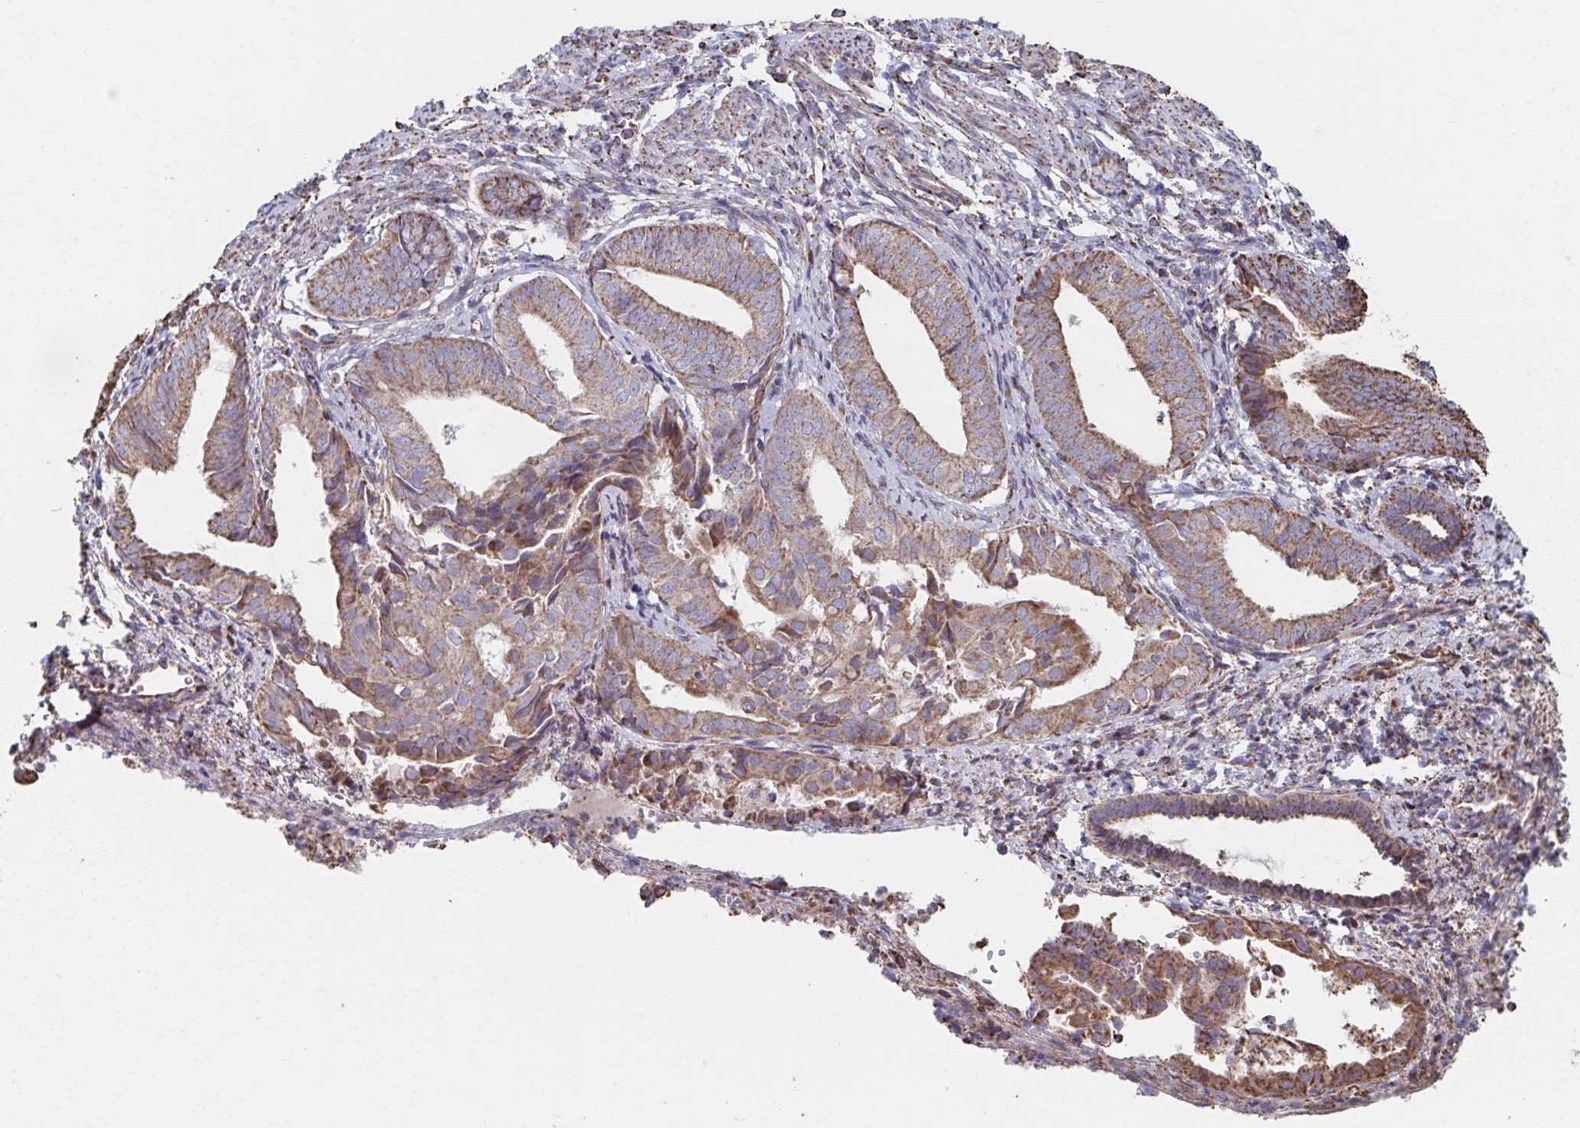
{"staining": {"intensity": "moderate", "quantity": "25%-75%", "location": "cytoplasmic/membranous"}, "tissue": "endometrium", "cell_type": "Cells in endometrial stroma", "image_type": "normal", "snomed": [{"axis": "morphology", "description": "Normal tissue, NOS"}, {"axis": "topography", "description": "Endometrium"}], "caption": "This is a histology image of IHC staining of benign endometrium, which shows moderate expression in the cytoplasmic/membranous of cells in endometrial stroma.", "gene": "SAT1", "patient": {"sex": "female", "age": 50}}